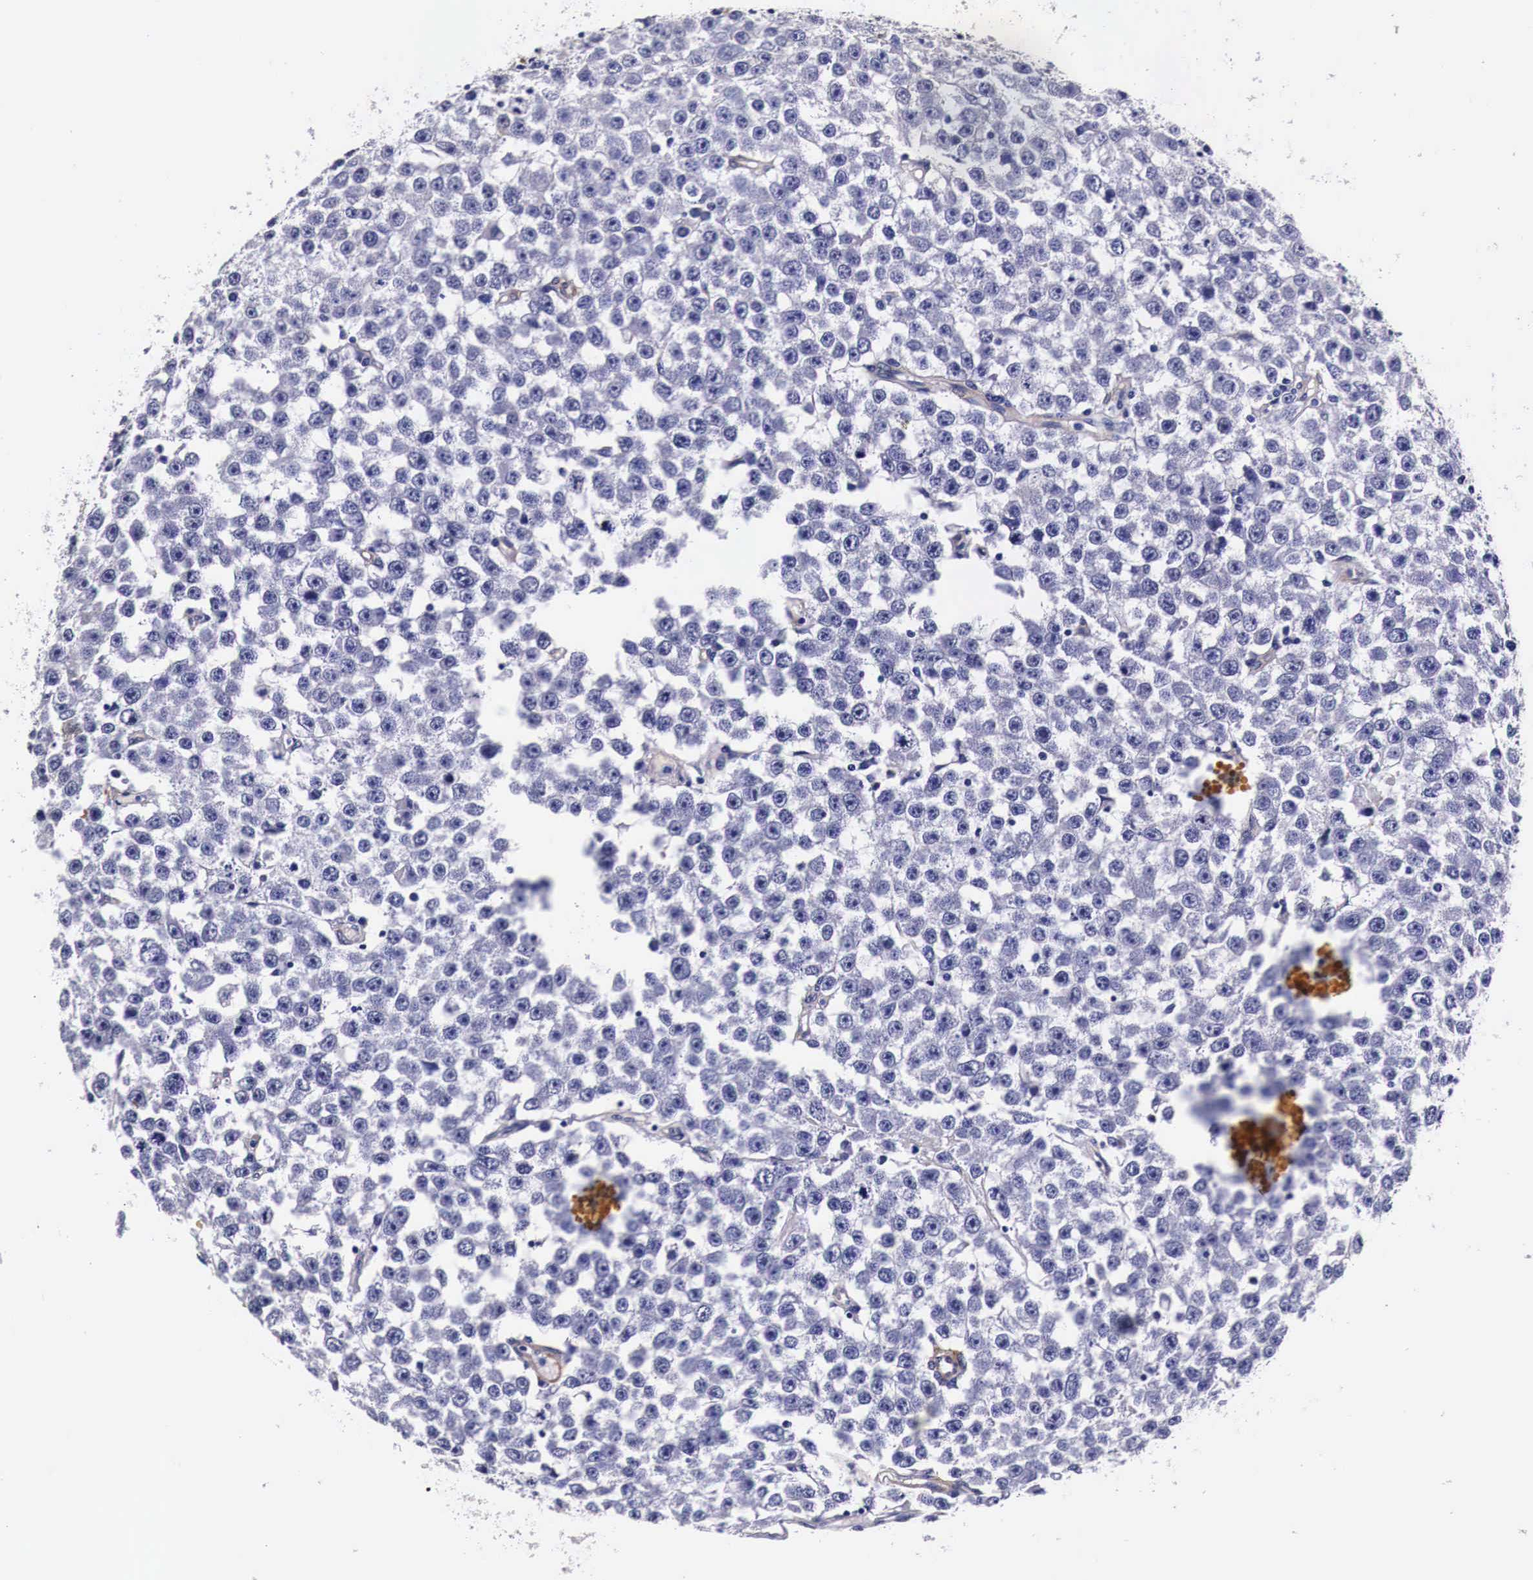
{"staining": {"intensity": "negative", "quantity": "none", "location": "none"}, "tissue": "testis cancer", "cell_type": "Tumor cells", "image_type": "cancer", "snomed": [{"axis": "morphology", "description": "Seminoma, NOS"}, {"axis": "topography", "description": "Testis"}], "caption": "Immunohistochemistry micrograph of human testis cancer stained for a protein (brown), which demonstrates no positivity in tumor cells.", "gene": "HSPB1", "patient": {"sex": "male", "age": 52}}